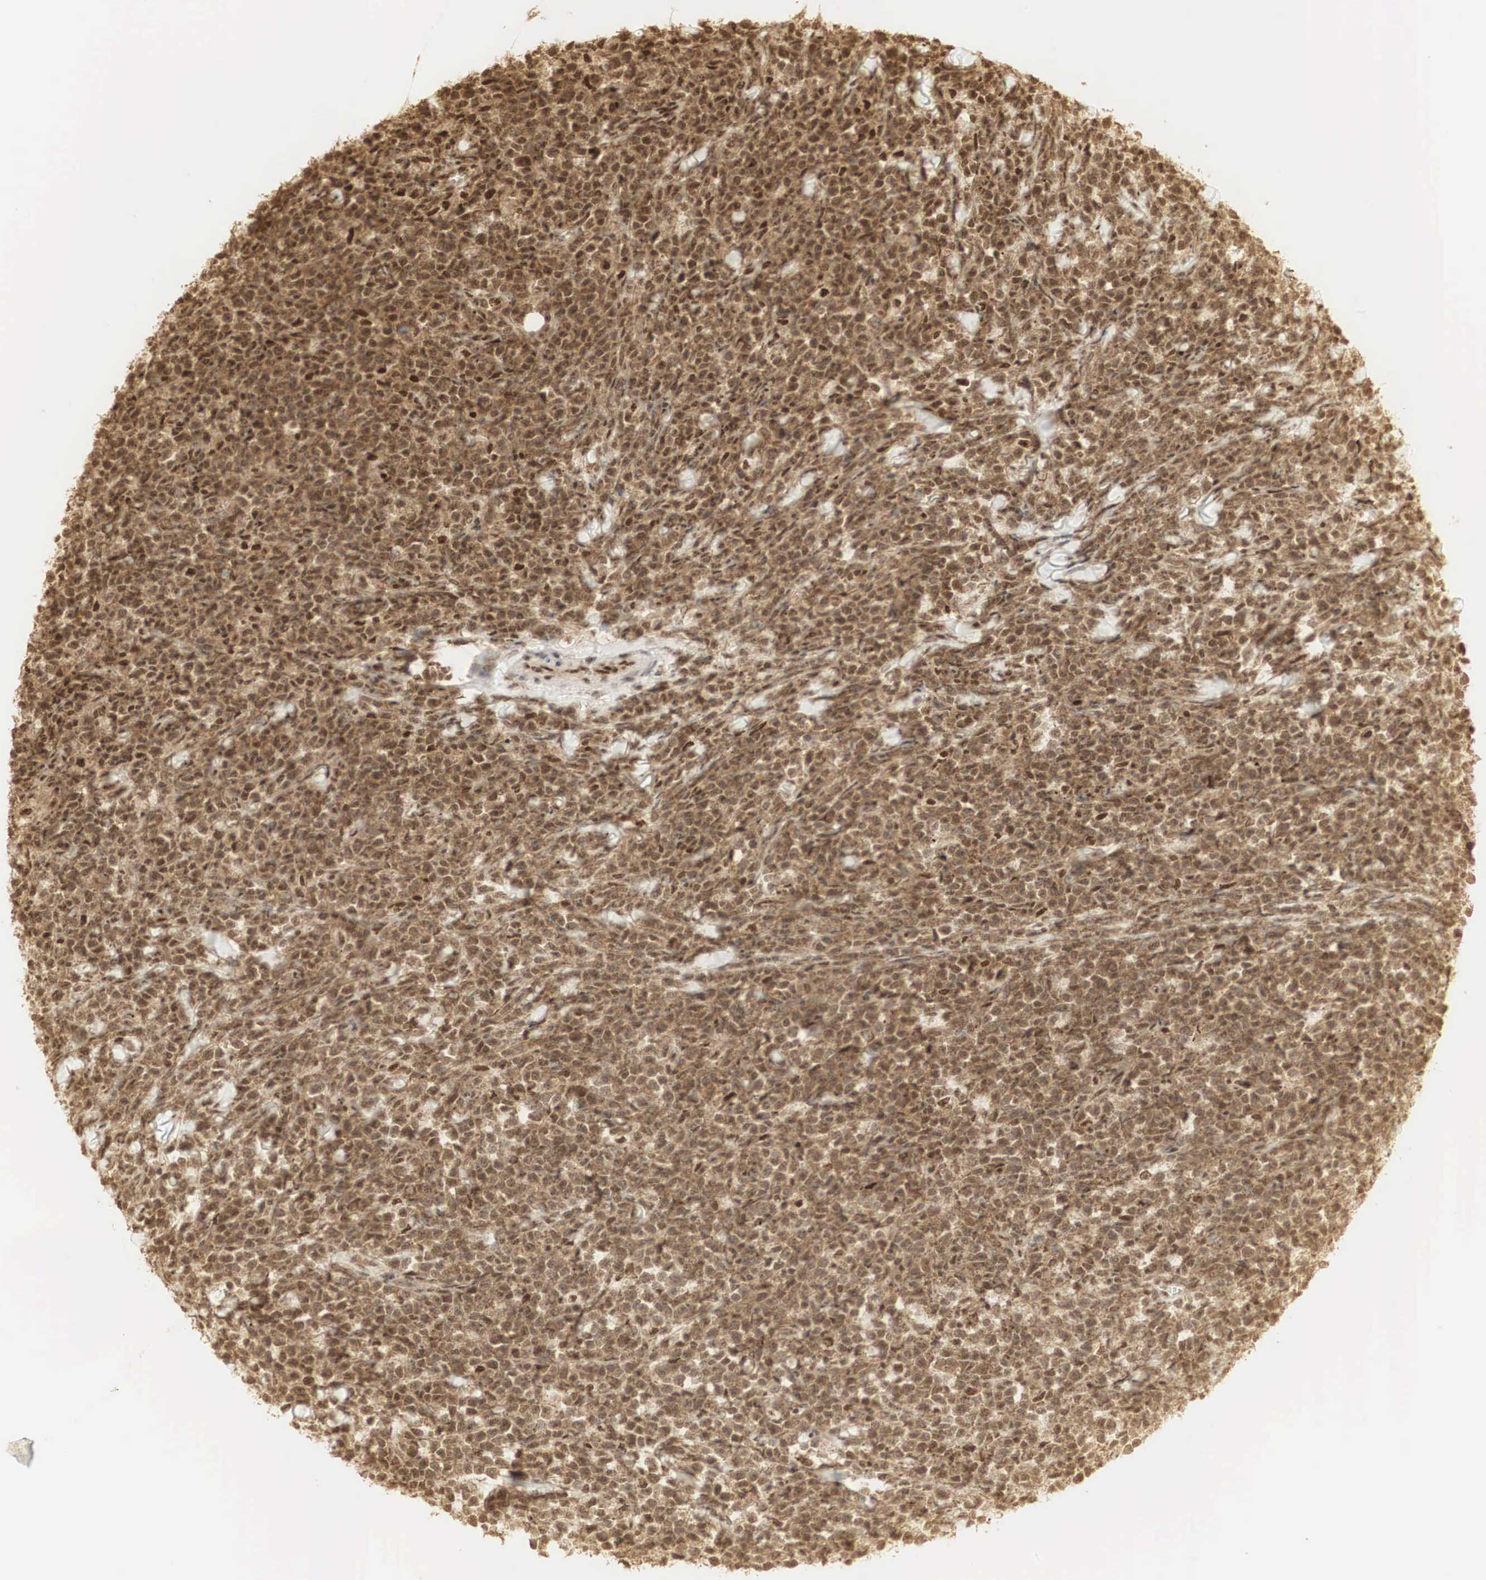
{"staining": {"intensity": "strong", "quantity": ">75%", "location": "cytoplasmic/membranous,nuclear"}, "tissue": "lymphoma", "cell_type": "Tumor cells", "image_type": "cancer", "snomed": [{"axis": "morphology", "description": "Malignant lymphoma, non-Hodgkin's type, High grade"}, {"axis": "topography", "description": "Small intestine"}, {"axis": "topography", "description": "Colon"}], "caption": "Immunohistochemical staining of human lymphoma exhibits strong cytoplasmic/membranous and nuclear protein positivity in about >75% of tumor cells.", "gene": "RNF113A", "patient": {"sex": "male", "age": 8}}